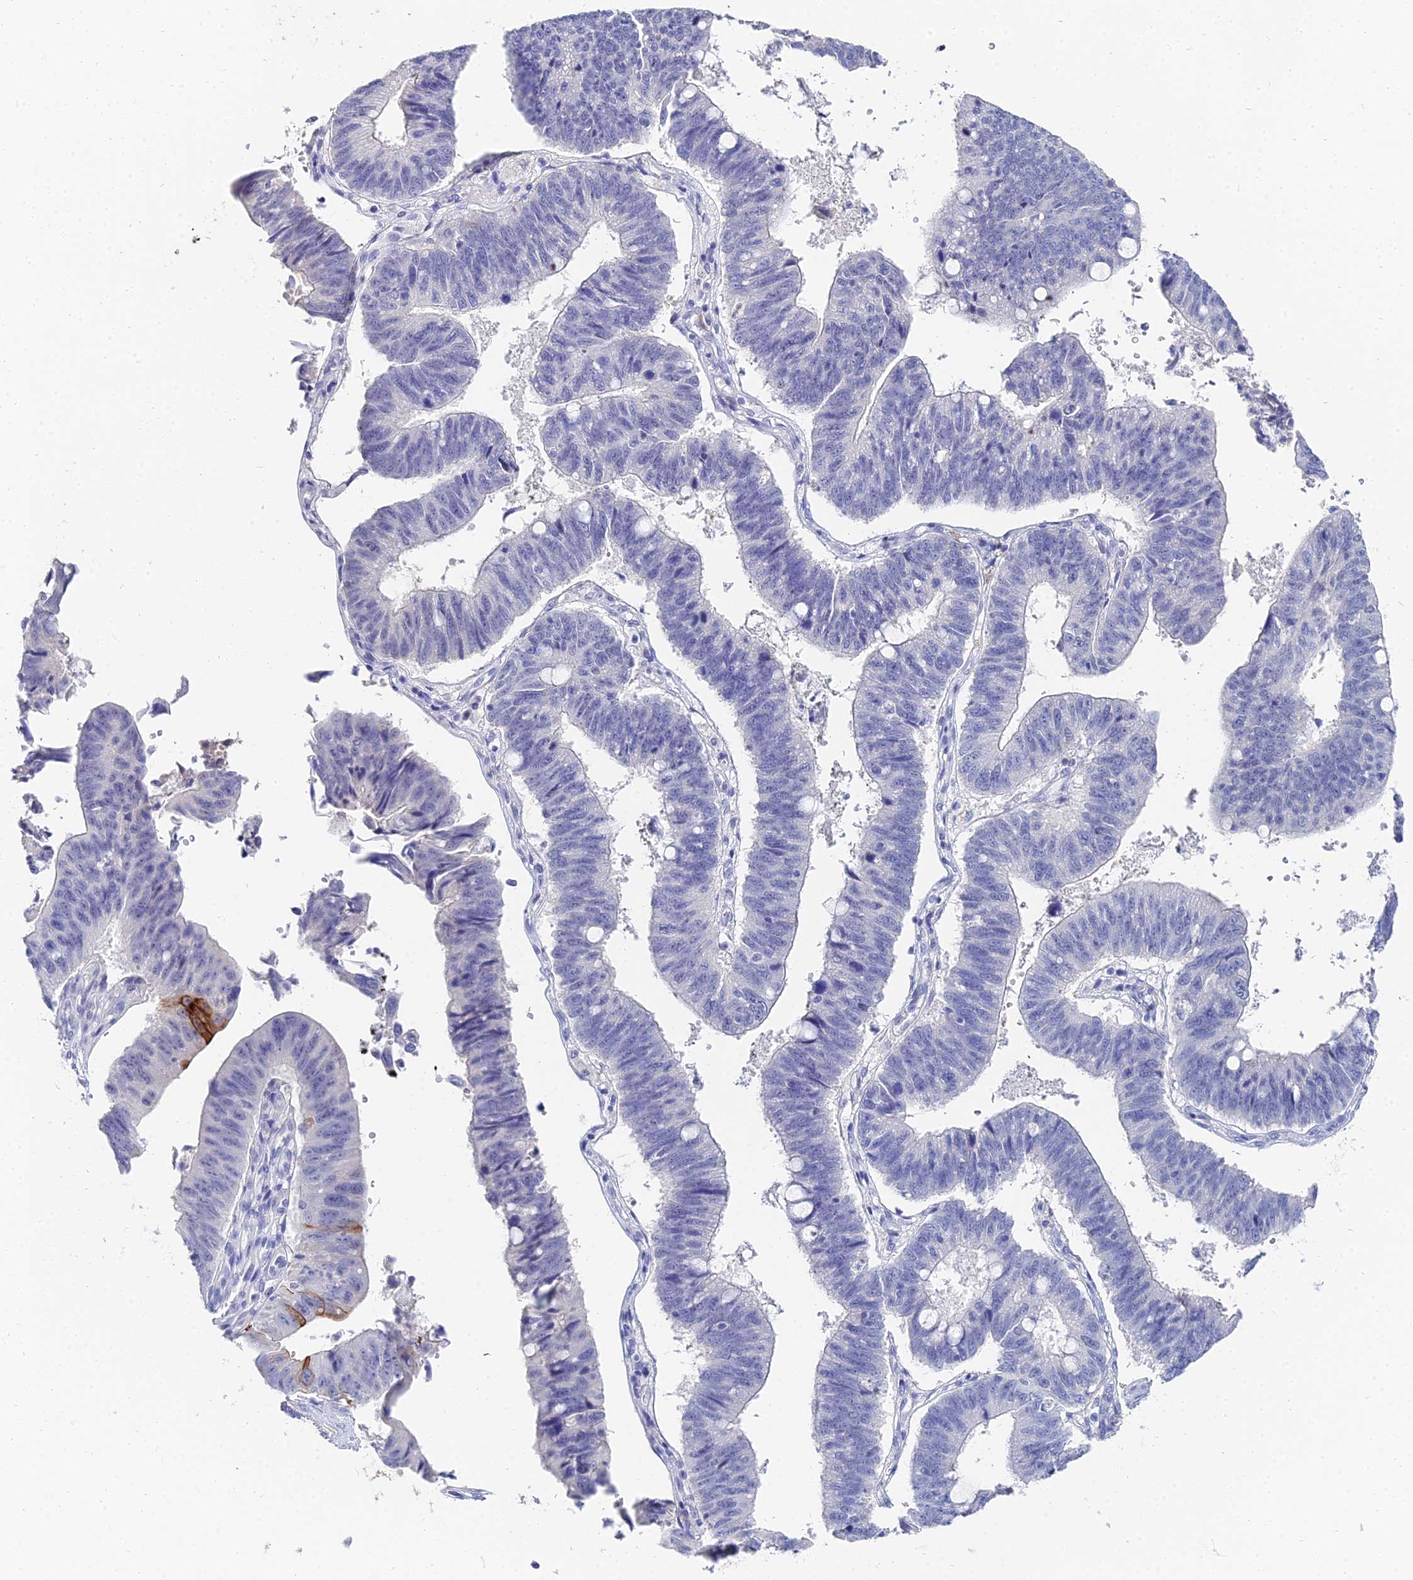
{"staining": {"intensity": "moderate", "quantity": "<25%", "location": "cytoplasmic/membranous"}, "tissue": "stomach cancer", "cell_type": "Tumor cells", "image_type": "cancer", "snomed": [{"axis": "morphology", "description": "Adenocarcinoma, NOS"}, {"axis": "topography", "description": "Stomach"}], "caption": "An image of stomach cancer (adenocarcinoma) stained for a protein demonstrates moderate cytoplasmic/membranous brown staining in tumor cells. The staining was performed using DAB to visualize the protein expression in brown, while the nuclei were stained in blue with hematoxylin (Magnification: 20x).", "gene": "KRT17", "patient": {"sex": "male", "age": 59}}